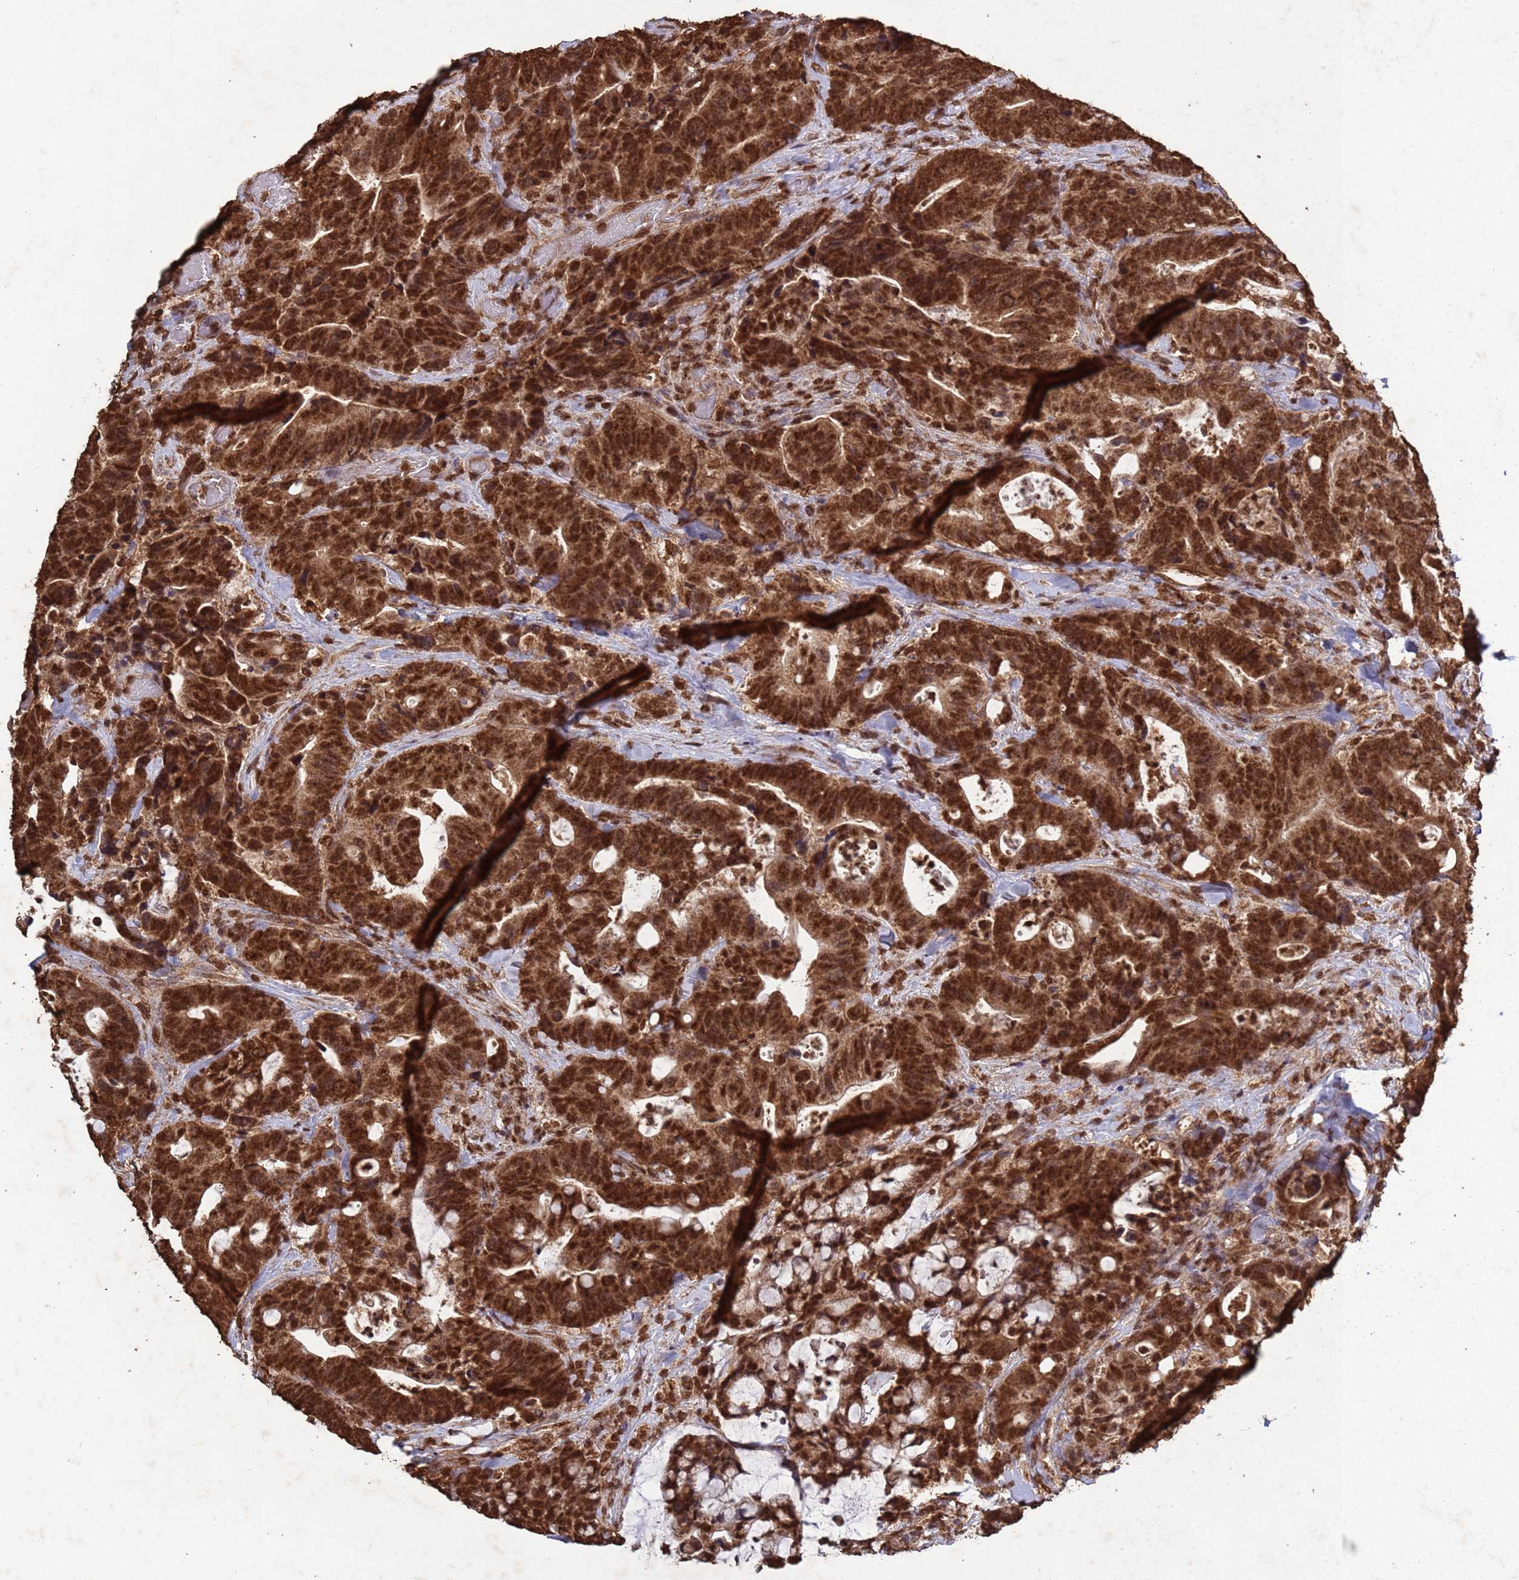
{"staining": {"intensity": "strong", "quantity": ">75%", "location": "cytoplasmic/membranous,nuclear"}, "tissue": "colorectal cancer", "cell_type": "Tumor cells", "image_type": "cancer", "snomed": [{"axis": "morphology", "description": "Adenocarcinoma, NOS"}, {"axis": "topography", "description": "Colon"}], "caption": "Immunohistochemistry (IHC) of human colorectal cancer (adenocarcinoma) shows high levels of strong cytoplasmic/membranous and nuclear expression in approximately >75% of tumor cells.", "gene": "HDAC10", "patient": {"sex": "female", "age": 82}}